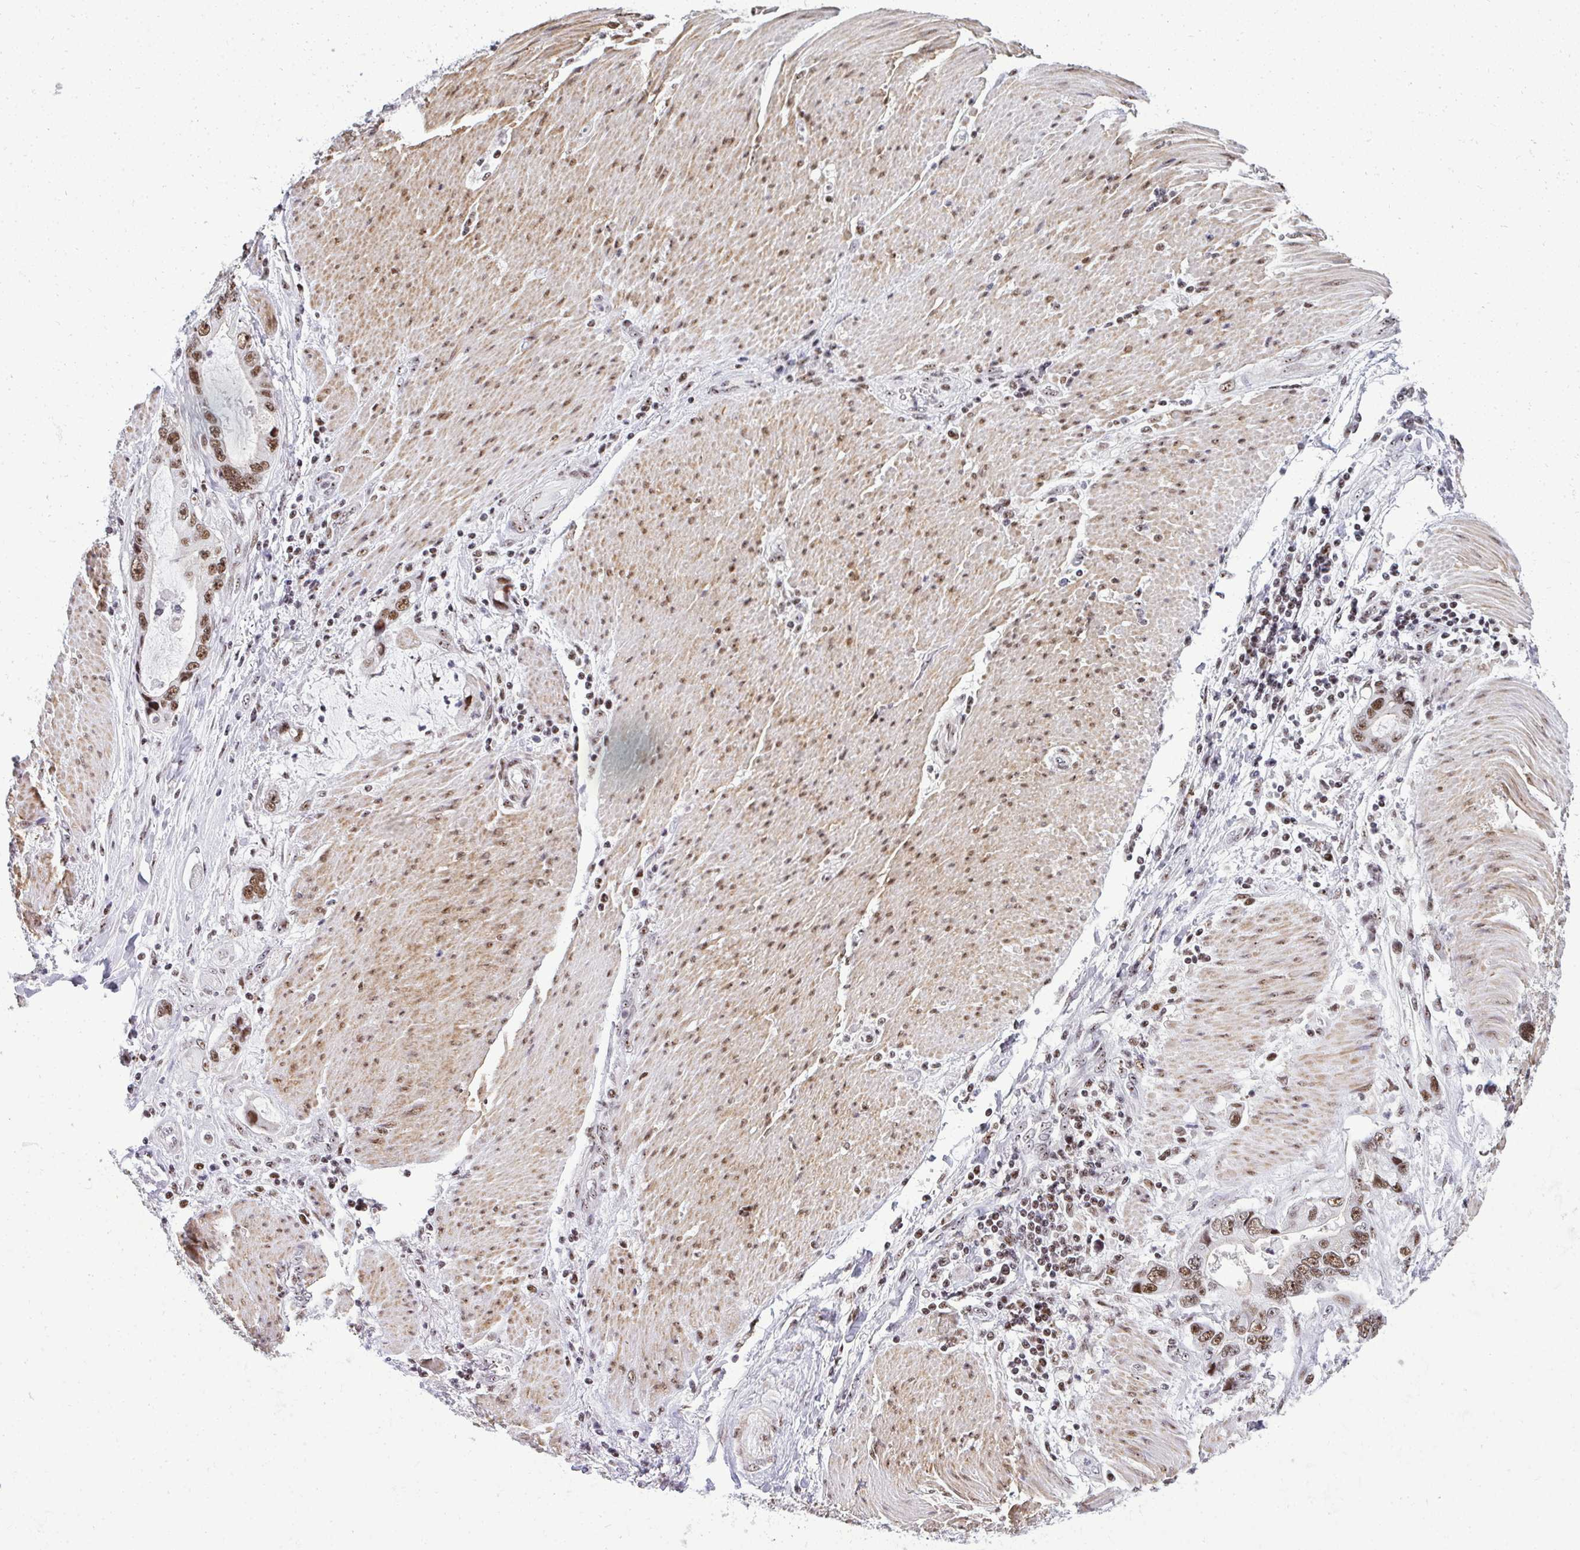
{"staining": {"intensity": "moderate", "quantity": ">75%", "location": "nuclear"}, "tissue": "stomach cancer", "cell_type": "Tumor cells", "image_type": "cancer", "snomed": [{"axis": "morphology", "description": "Adenocarcinoma, NOS"}, {"axis": "topography", "description": "Pancreas"}, {"axis": "topography", "description": "Stomach, upper"}], "caption": "Immunohistochemical staining of human adenocarcinoma (stomach) reveals moderate nuclear protein expression in approximately >75% of tumor cells.", "gene": "SIRT7", "patient": {"sex": "male", "age": 77}}